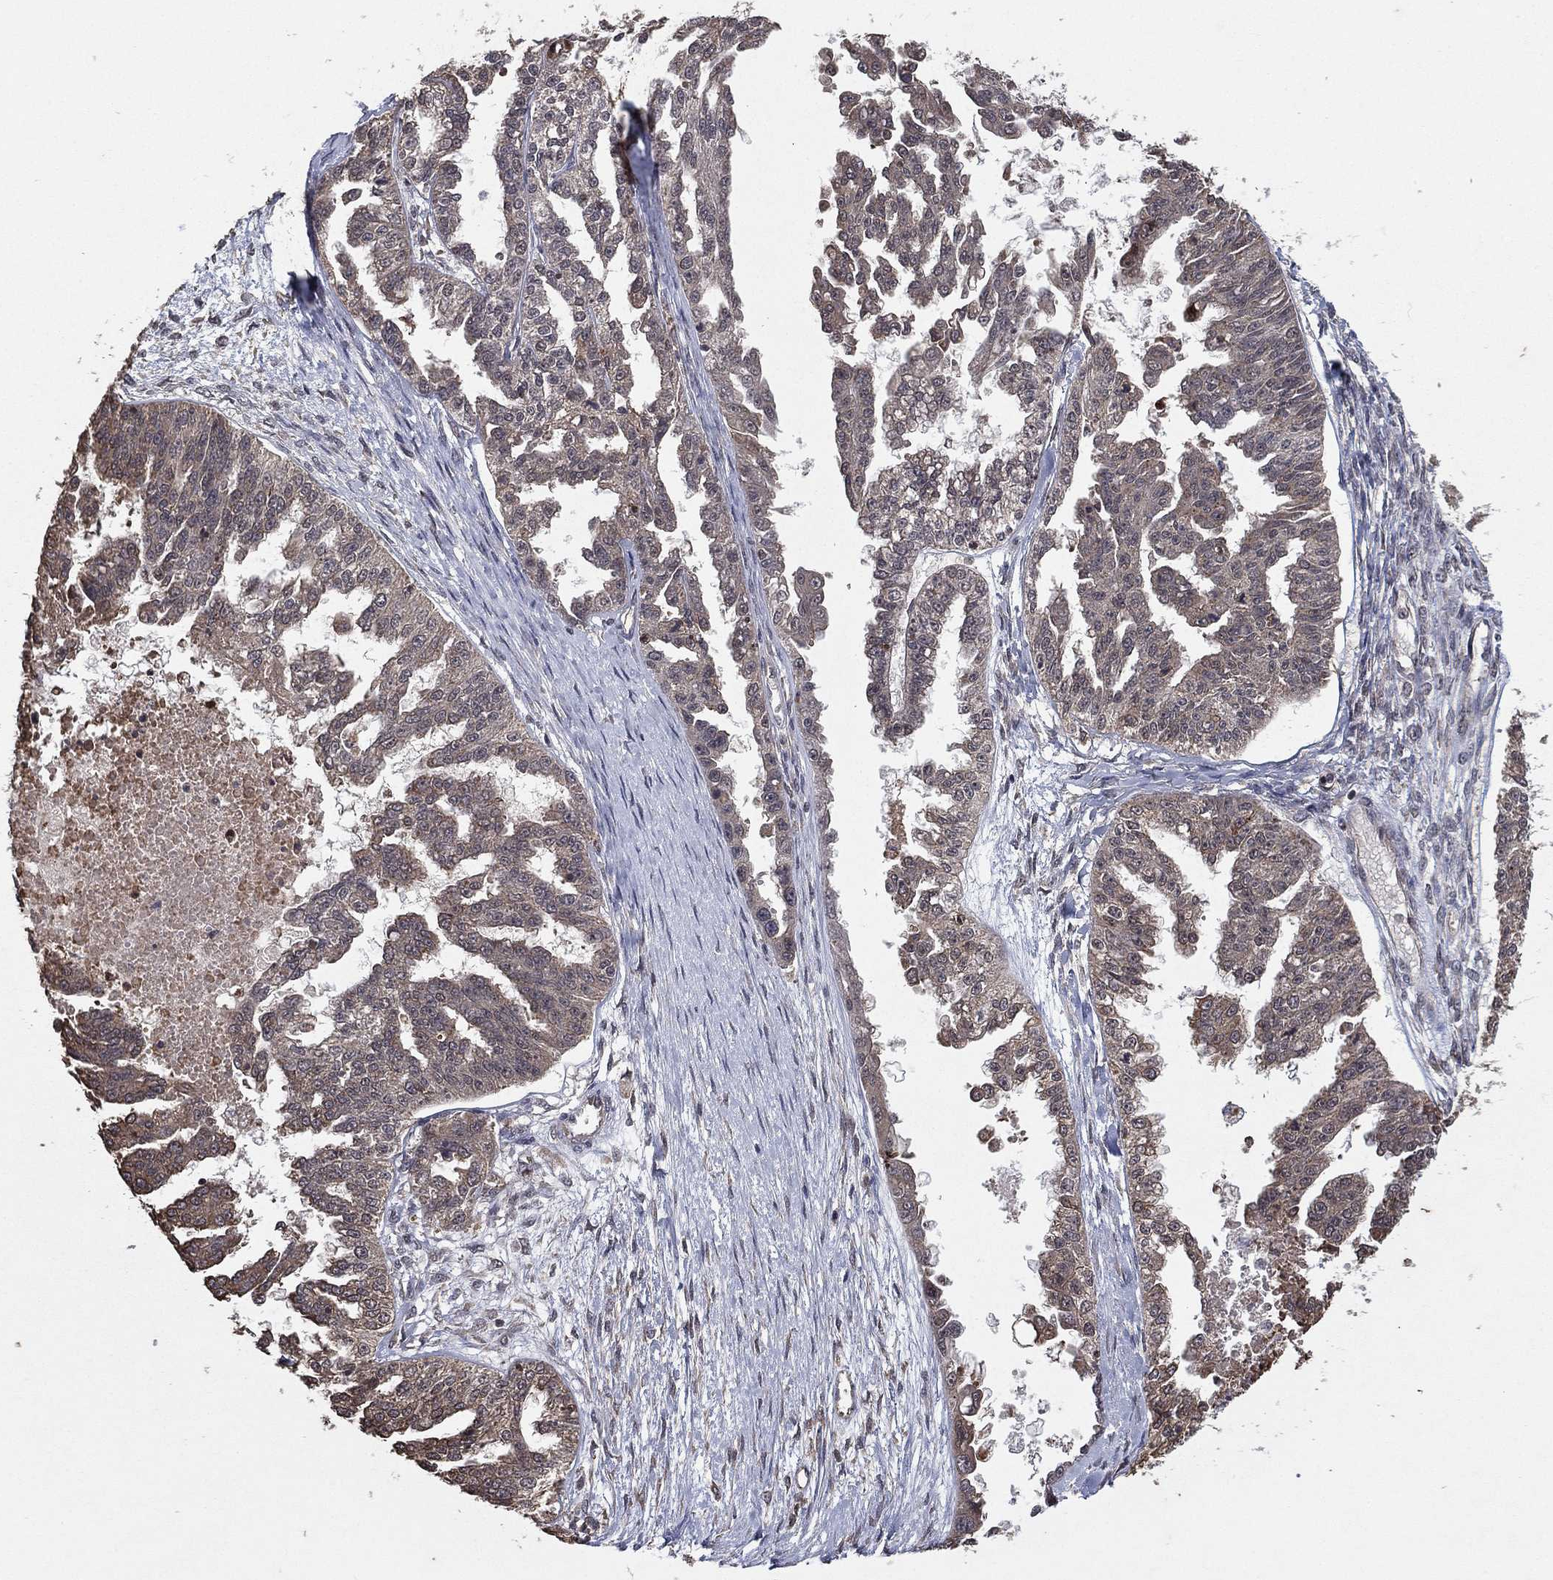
{"staining": {"intensity": "negative", "quantity": "none", "location": "none"}, "tissue": "ovarian cancer", "cell_type": "Tumor cells", "image_type": "cancer", "snomed": [{"axis": "morphology", "description": "Cystadenocarcinoma, serous, NOS"}, {"axis": "topography", "description": "Ovary"}], "caption": "Human ovarian cancer (serous cystadenocarcinoma) stained for a protein using immunohistochemistry (IHC) reveals no expression in tumor cells.", "gene": "ATG4B", "patient": {"sex": "female", "age": 58}}